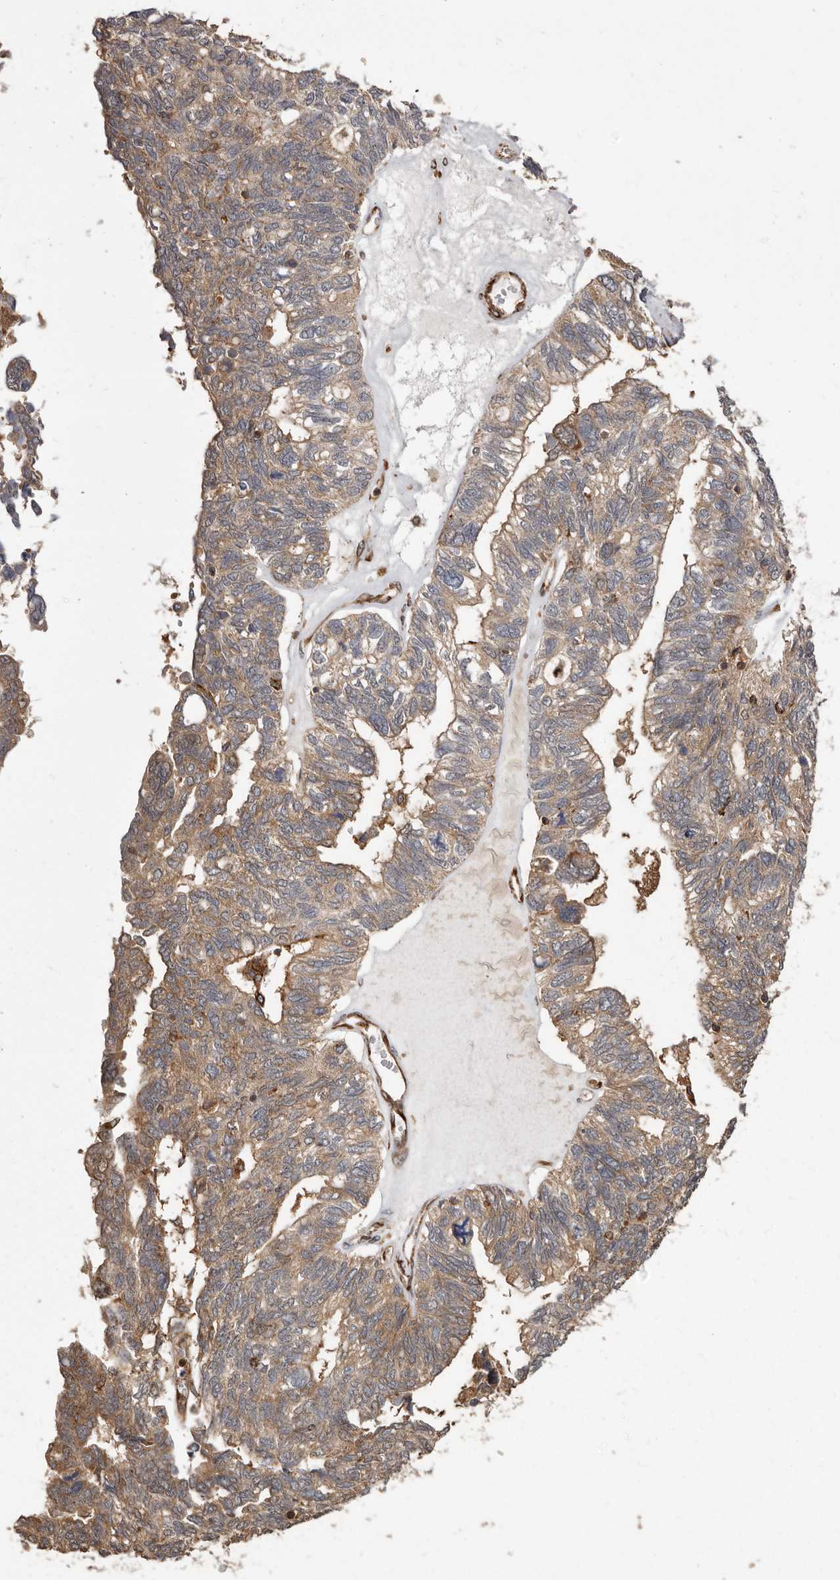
{"staining": {"intensity": "weak", "quantity": ">75%", "location": "cytoplasmic/membranous"}, "tissue": "ovarian cancer", "cell_type": "Tumor cells", "image_type": "cancer", "snomed": [{"axis": "morphology", "description": "Cystadenocarcinoma, serous, NOS"}, {"axis": "topography", "description": "Ovary"}], "caption": "A high-resolution histopathology image shows immunohistochemistry staining of ovarian cancer (serous cystadenocarcinoma), which reveals weak cytoplasmic/membranous positivity in about >75% of tumor cells. (DAB (3,3'-diaminobenzidine) IHC, brown staining for protein, blue staining for nuclei).", "gene": "FLAD1", "patient": {"sex": "female", "age": 79}}